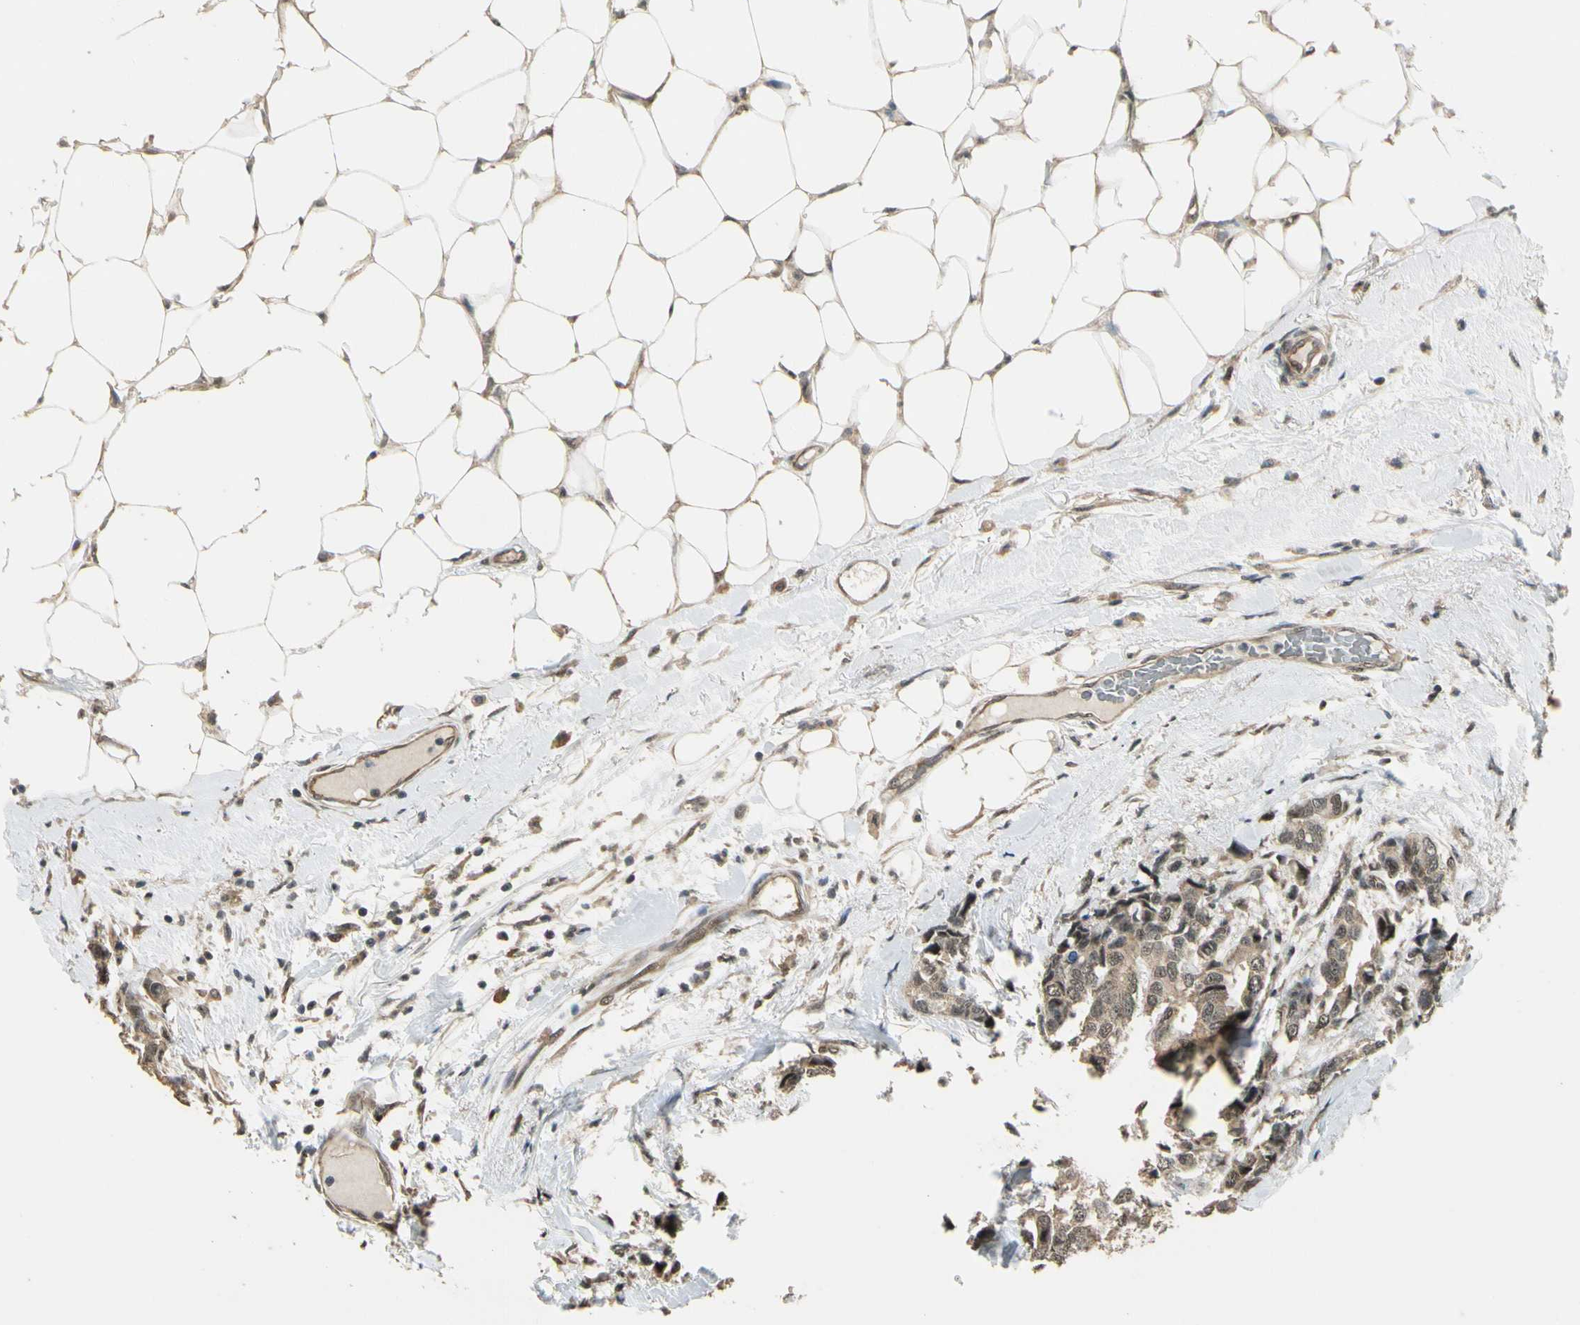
{"staining": {"intensity": "moderate", "quantity": ">75%", "location": "cytoplasmic/membranous"}, "tissue": "breast cancer", "cell_type": "Tumor cells", "image_type": "cancer", "snomed": [{"axis": "morphology", "description": "Duct carcinoma"}, {"axis": "topography", "description": "Breast"}], "caption": "Immunohistochemistry (IHC) image of neoplastic tissue: invasive ductal carcinoma (breast) stained using IHC exhibits medium levels of moderate protein expression localized specifically in the cytoplasmic/membranous of tumor cells, appearing as a cytoplasmic/membranous brown color.", "gene": "MCPH1", "patient": {"sex": "female", "age": 87}}